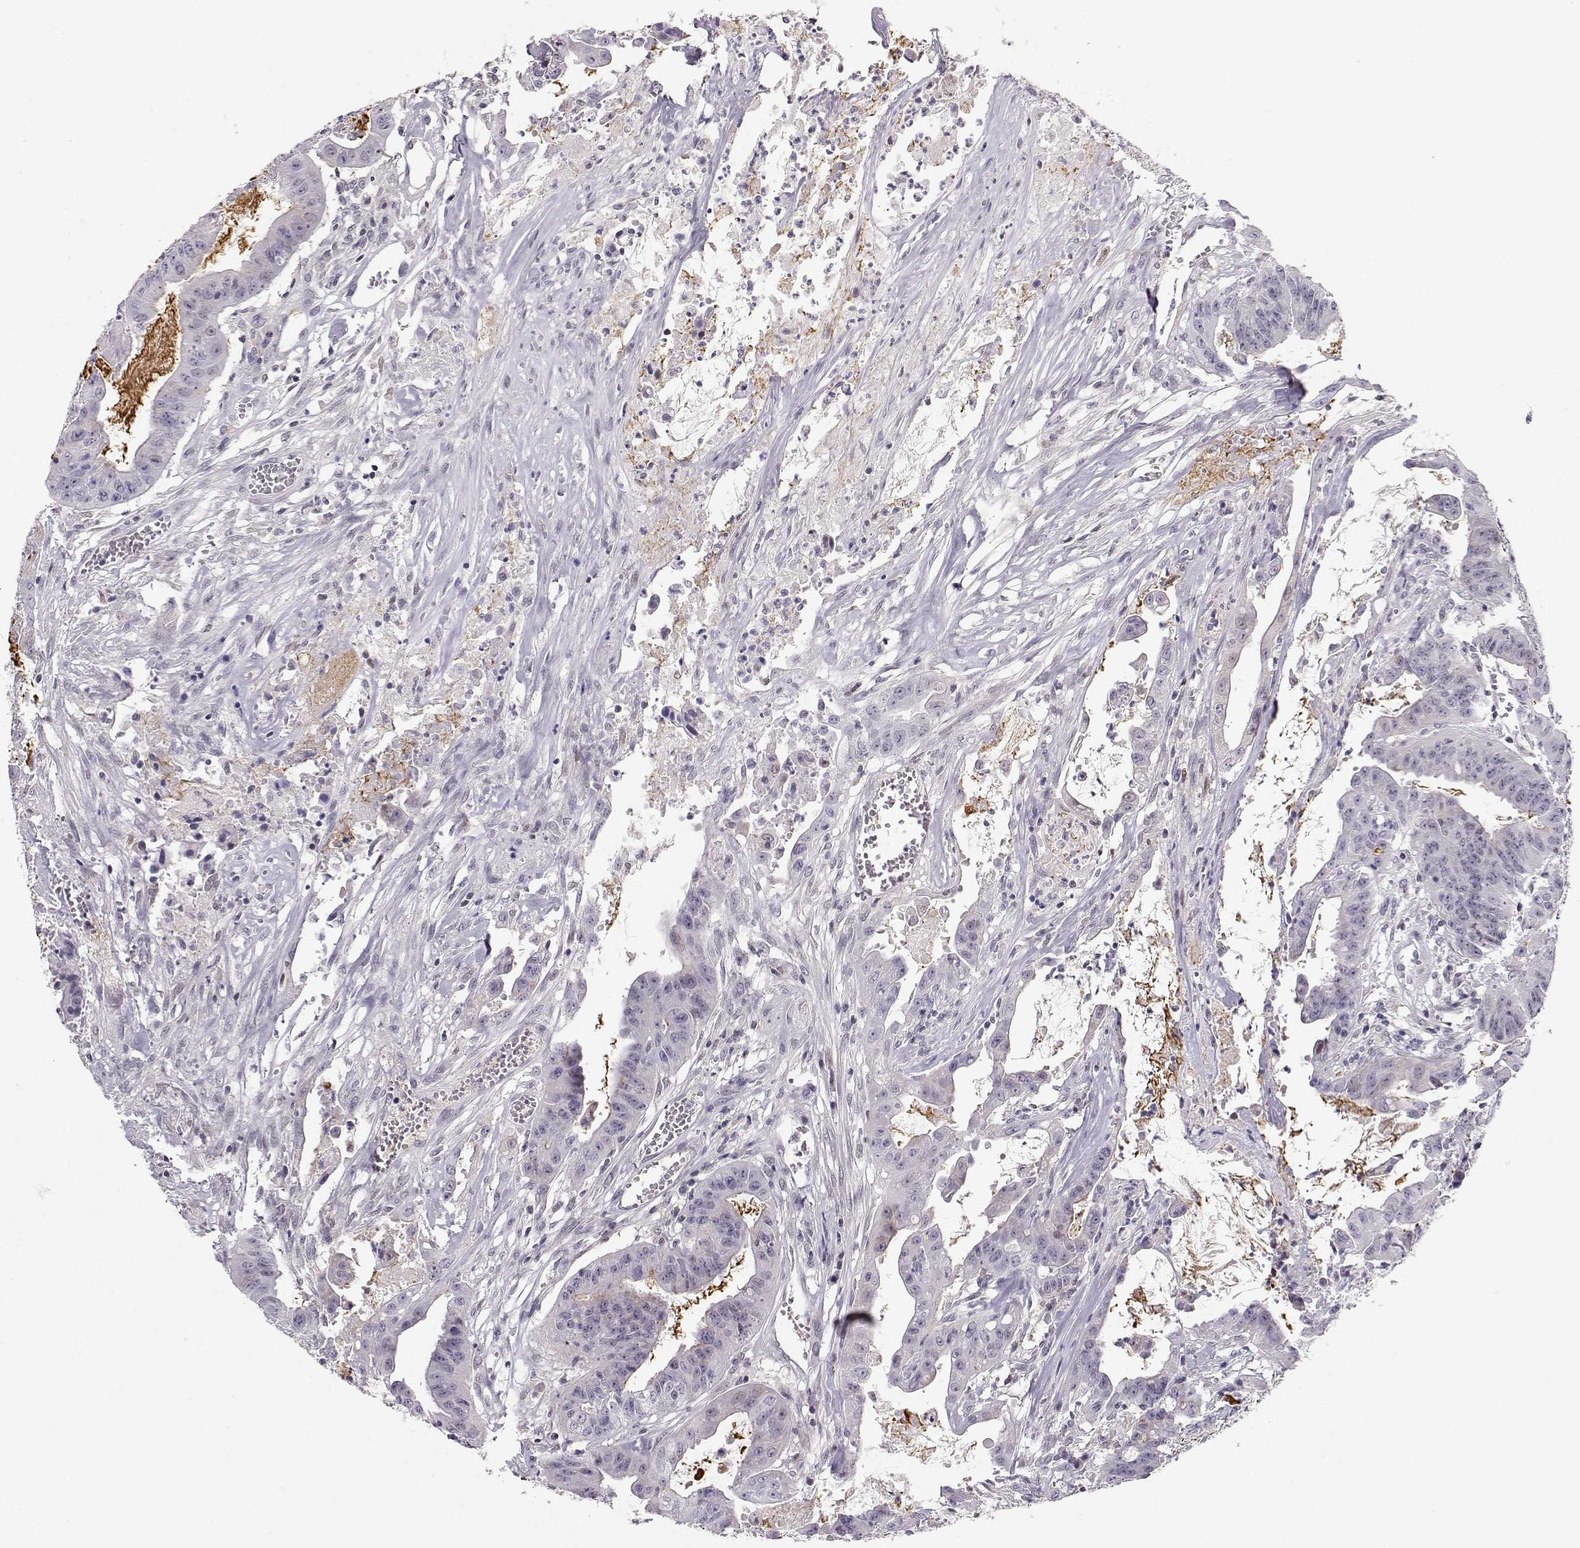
{"staining": {"intensity": "negative", "quantity": "none", "location": "none"}, "tissue": "colorectal cancer", "cell_type": "Tumor cells", "image_type": "cancer", "snomed": [{"axis": "morphology", "description": "Adenocarcinoma, NOS"}, {"axis": "topography", "description": "Colon"}], "caption": "Immunohistochemical staining of adenocarcinoma (colorectal) shows no significant staining in tumor cells.", "gene": "TEPP", "patient": {"sex": "male", "age": 33}}